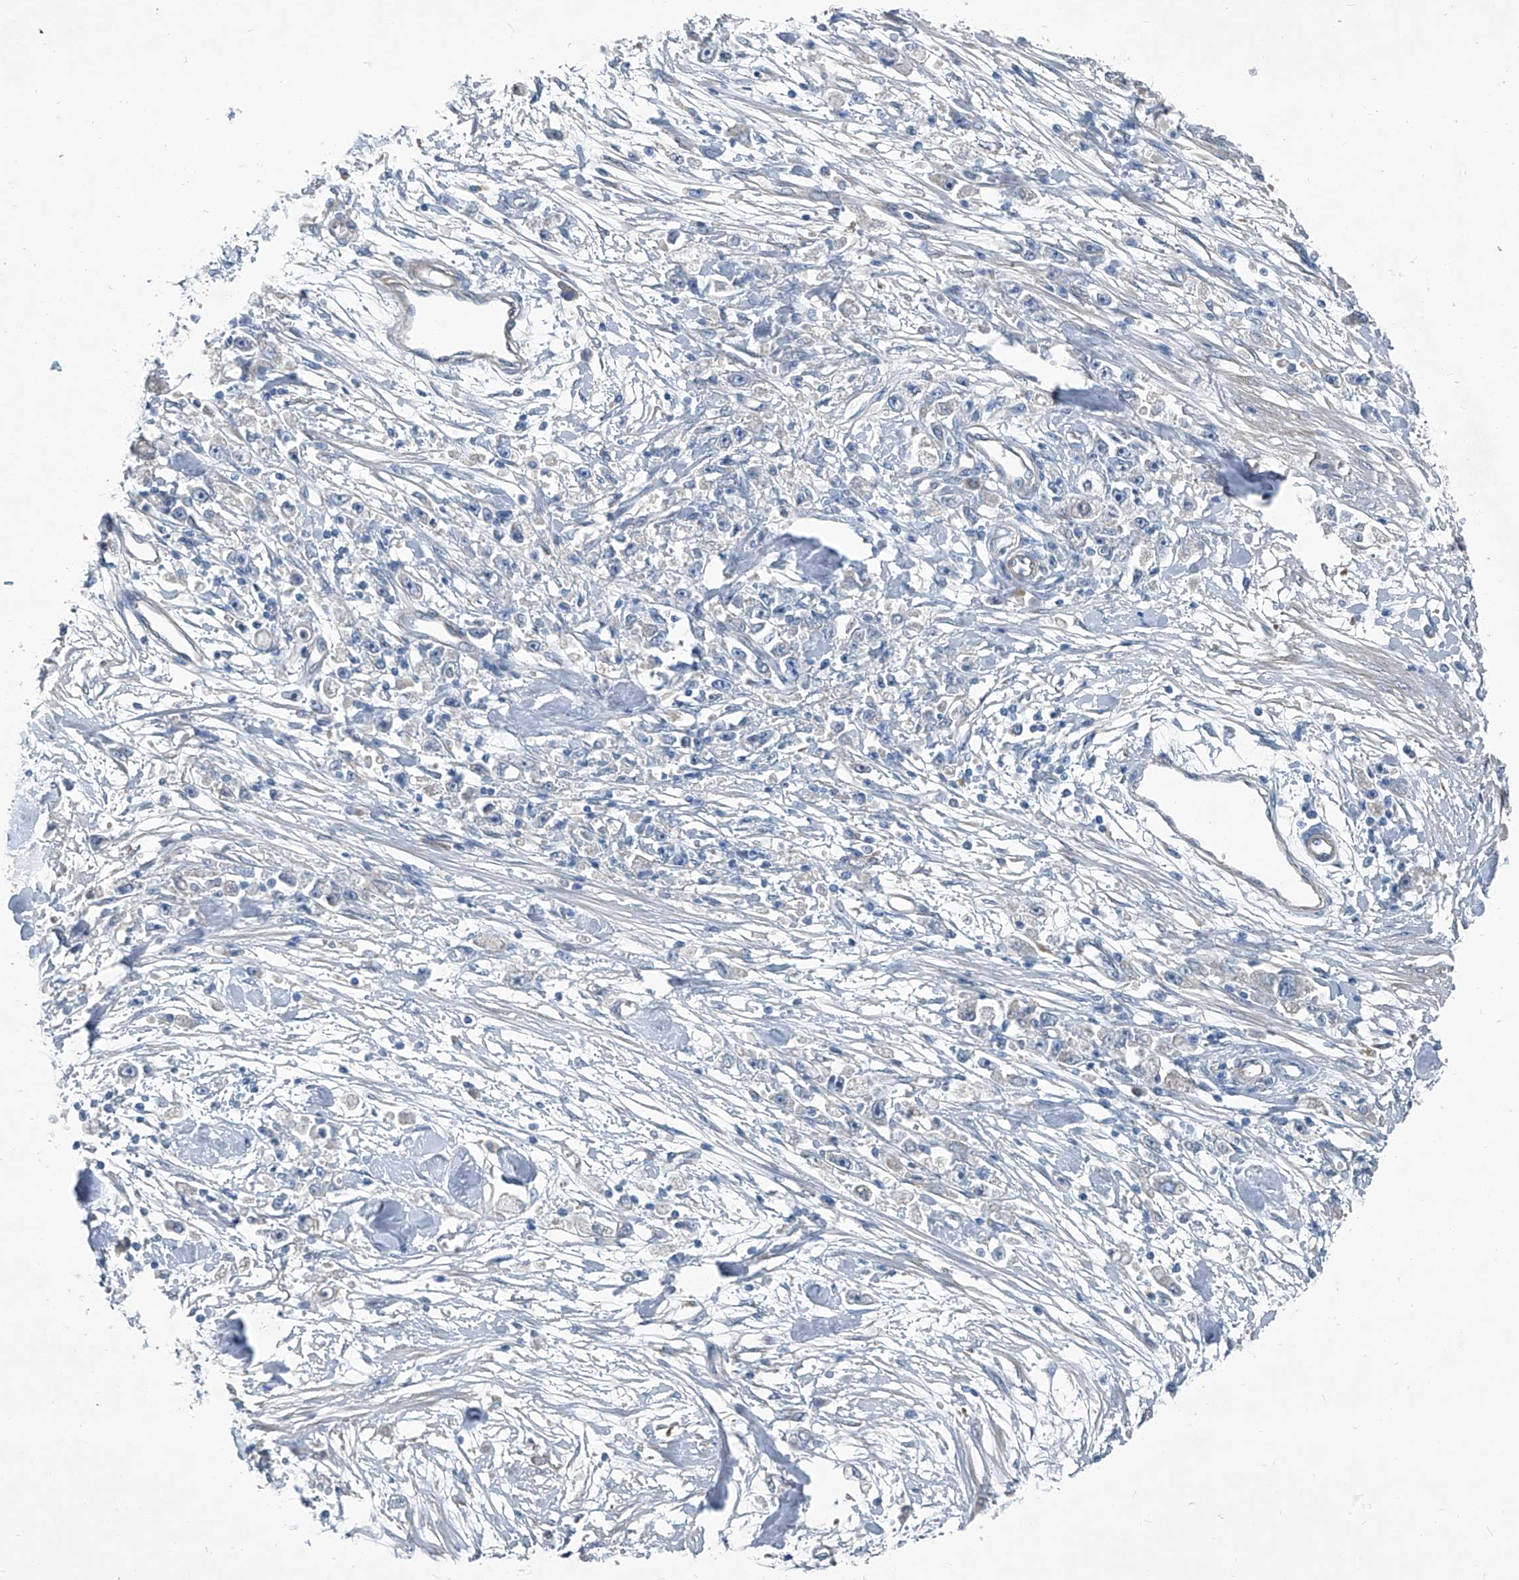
{"staining": {"intensity": "negative", "quantity": "none", "location": "none"}, "tissue": "stomach cancer", "cell_type": "Tumor cells", "image_type": "cancer", "snomed": [{"axis": "morphology", "description": "Adenocarcinoma, NOS"}, {"axis": "topography", "description": "Stomach"}], "caption": "This micrograph is of stomach cancer (adenocarcinoma) stained with IHC to label a protein in brown with the nuclei are counter-stained blue. There is no staining in tumor cells.", "gene": "SLC26A11", "patient": {"sex": "female", "age": 59}}